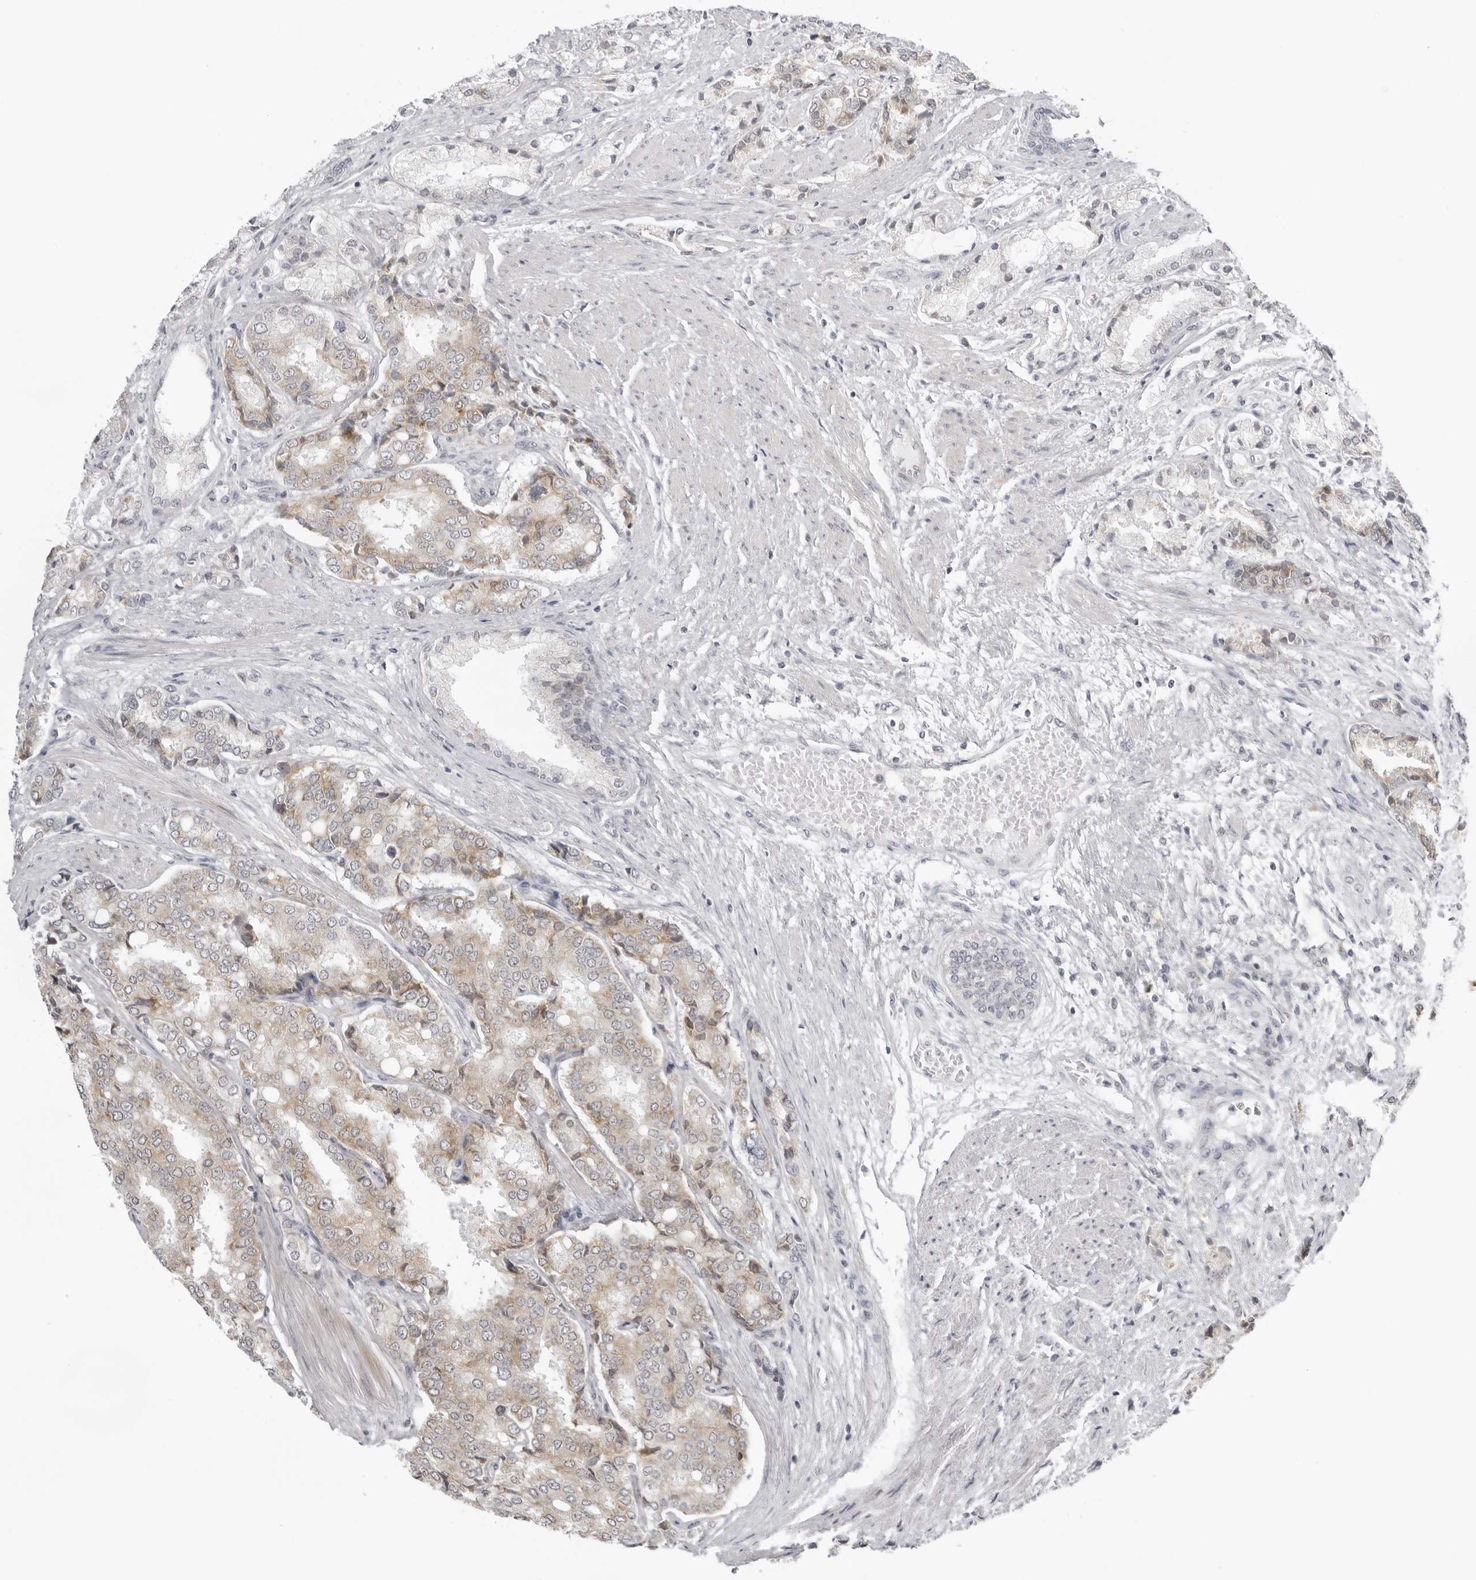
{"staining": {"intensity": "weak", "quantity": "25%-75%", "location": "cytoplasmic/membranous"}, "tissue": "prostate cancer", "cell_type": "Tumor cells", "image_type": "cancer", "snomed": [{"axis": "morphology", "description": "Adenocarcinoma, High grade"}, {"axis": "topography", "description": "Prostate"}], "caption": "The immunohistochemical stain shows weak cytoplasmic/membranous expression in tumor cells of prostate cancer tissue.", "gene": "ACP6", "patient": {"sex": "male", "age": 50}}